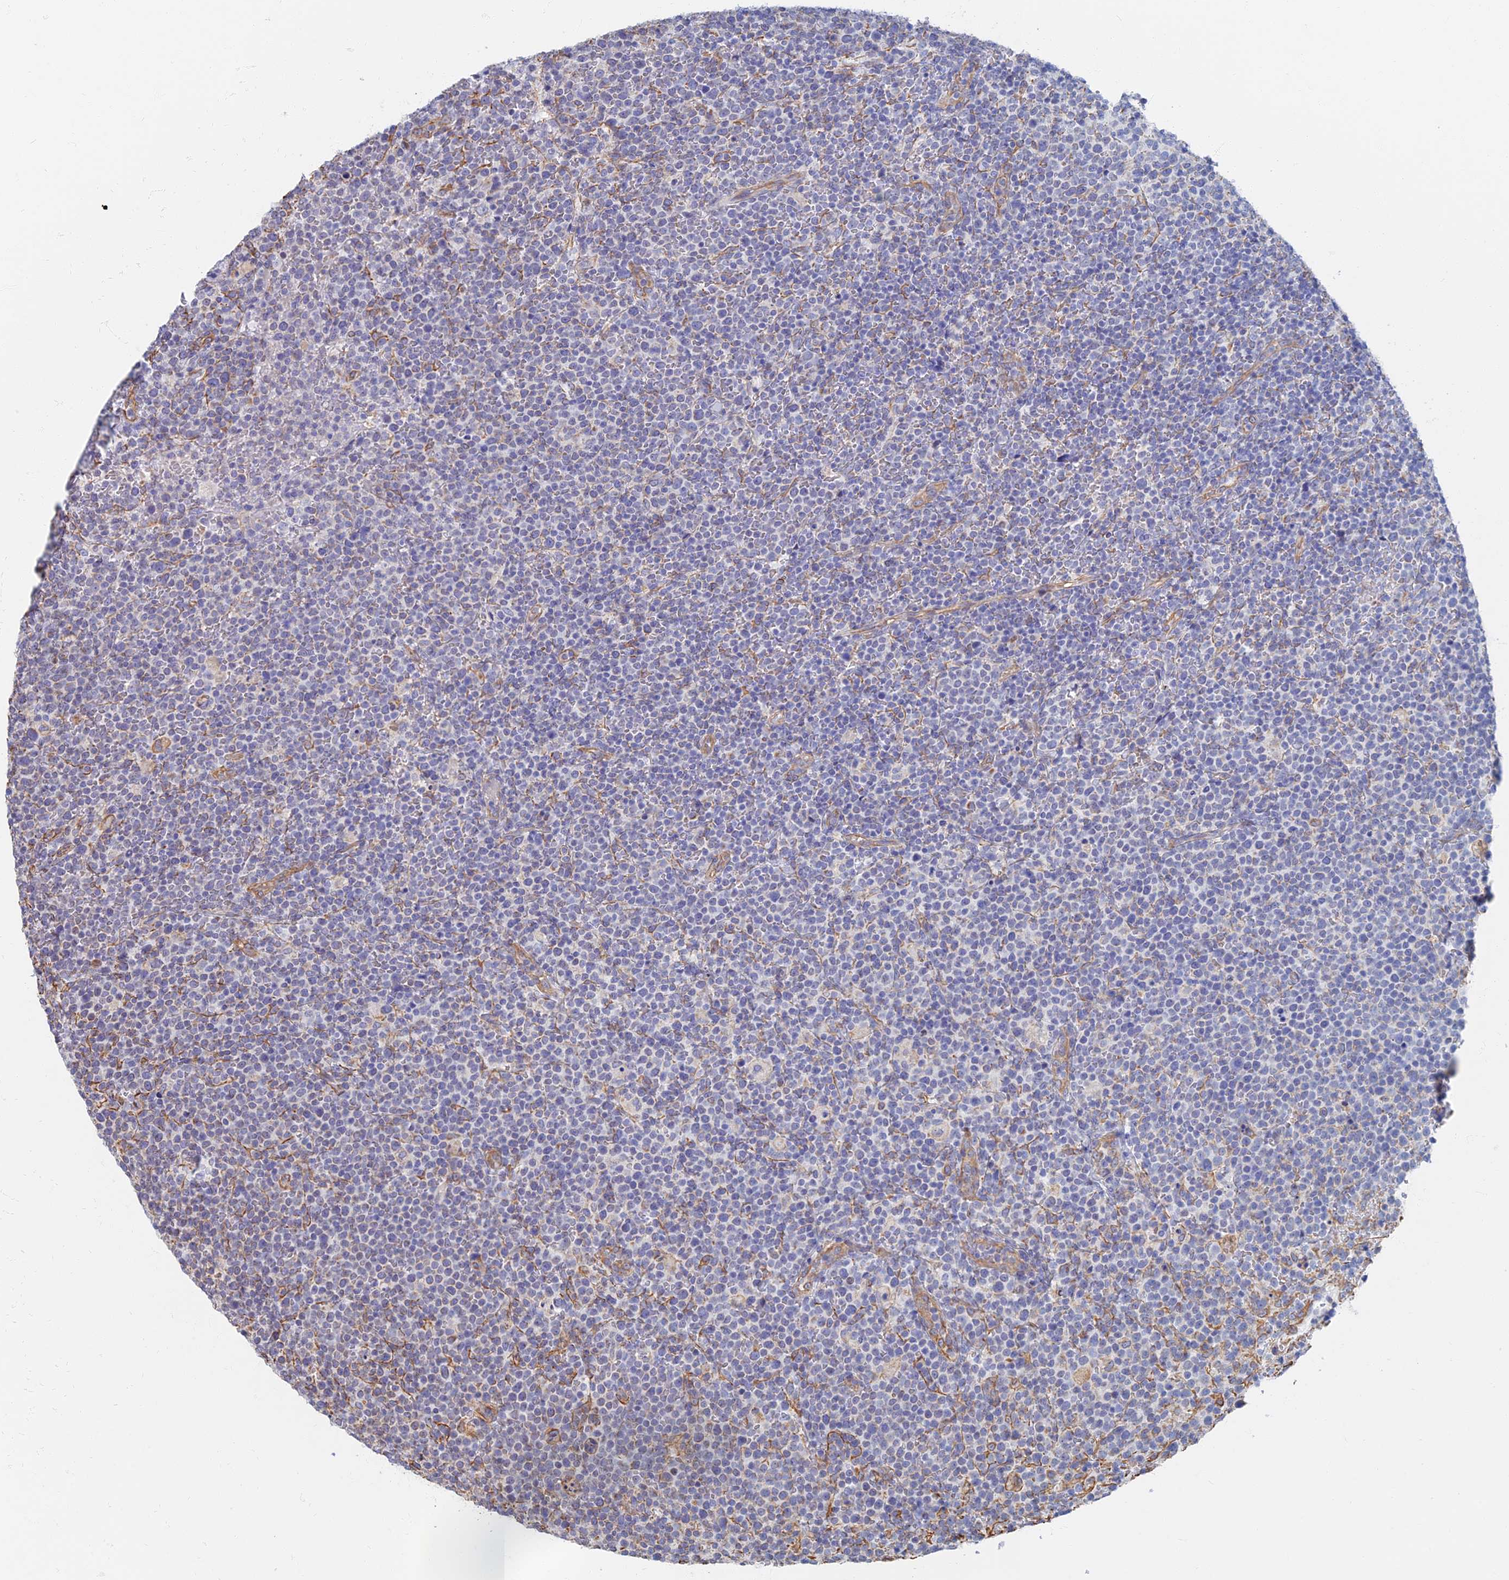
{"staining": {"intensity": "negative", "quantity": "none", "location": "none"}, "tissue": "lymphoma", "cell_type": "Tumor cells", "image_type": "cancer", "snomed": [{"axis": "morphology", "description": "Malignant lymphoma, non-Hodgkin's type, High grade"}, {"axis": "topography", "description": "Lymph node"}], "caption": "Tumor cells show no significant protein positivity in high-grade malignant lymphoma, non-Hodgkin's type. The staining is performed using DAB (3,3'-diaminobenzidine) brown chromogen with nuclei counter-stained in using hematoxylin.", "gene": "RMC1", "patient": {"sex": "male", "age": 61}}